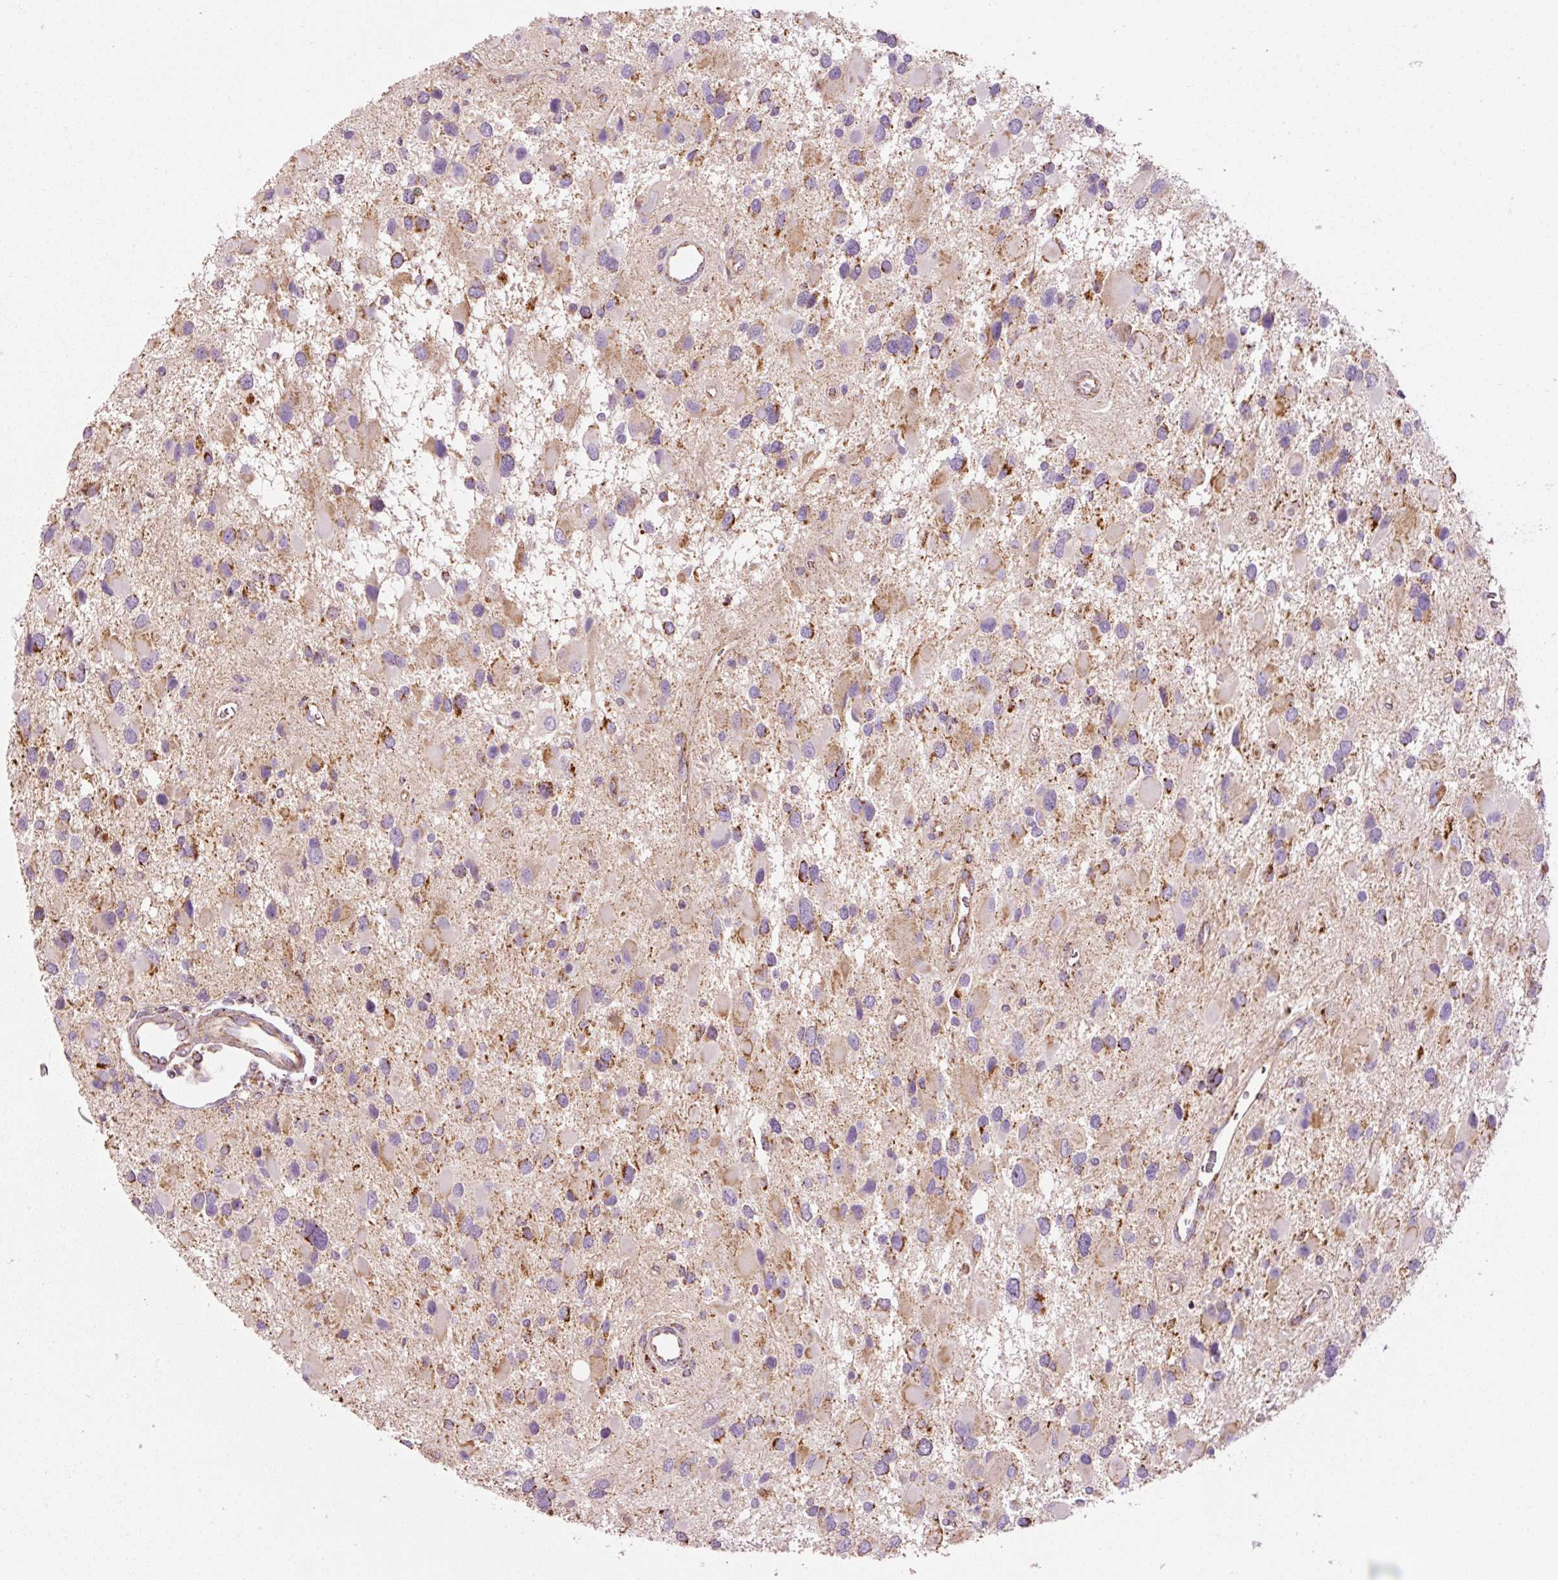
{"staining": {"intensity": "moderate", "quantity": "<25%", "location": "cytoplasmic/membranous"}, "tissue": "glioma", "cell_type": "Tumor cells", "image_type": "cancer", "snomed": [{"axis": "morphology", "description": "Glioma, malignant, High grade"}, {"axis": "topography", "description": "Brain"}], "caption": "DAB immunohistochemical staining of malignant high-grade glioma shows moderate cytoplasmic/membranous protein expression in approximately <25% of tumor cells. The protein of interest is stained brown, and the nuclei are stained in blue (DAB (3,3'-diaminobenzidine) IHC with brightfield microscopy, high magnification).", "gene": "NDUFB4", "patient": {"sex": "male", "age": 53}}